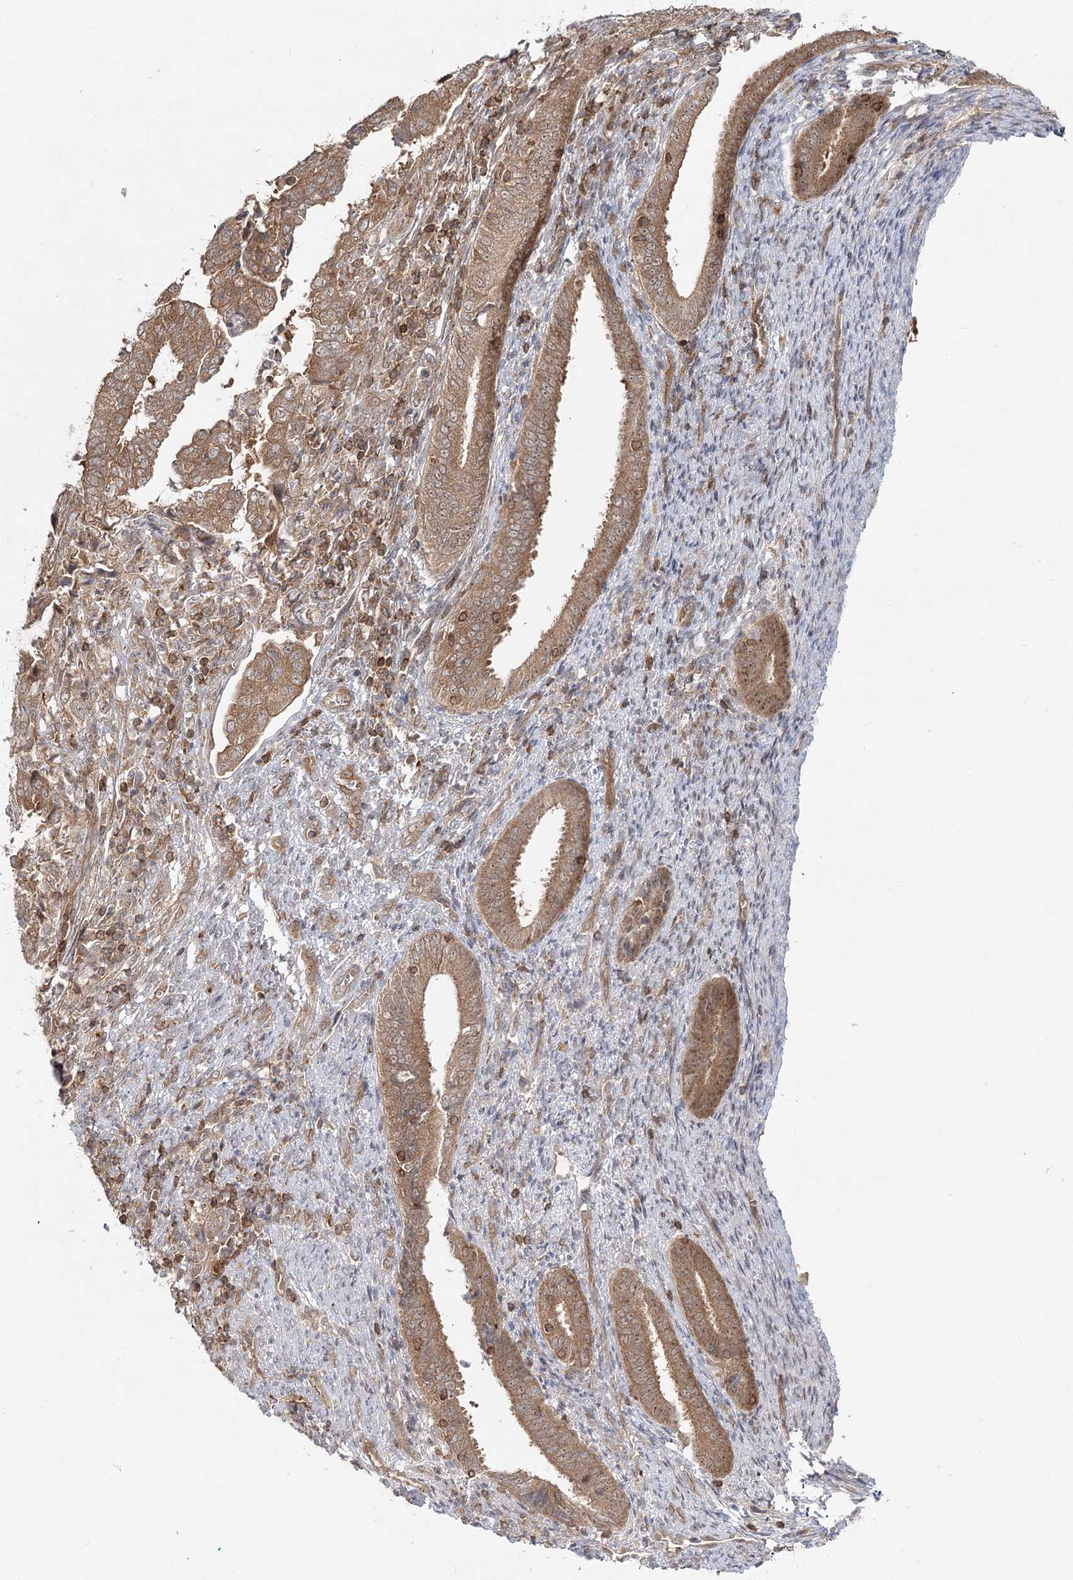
{"staining": {"intensity": "moderate", "quantity": ">75%", "location": "cytoplasmic/membranous"}, "tissue": "endometrial cancer", "cell_type": "Tumor cells", "image_type": "cancer", "snomed": [{"axis": "morphology", "description": "Adenocarcinoma, NOS"}, {"axis": "topography", "description": "Endometrium"}], "caption": "DAB immunohistochemical staining of endometrial cancer (adenocarcinoma) reveals moderate cytoplasmic/membranous protein positivity in approximately >75% of tumor cells. The staining was performed using DAB to visualize the protein expression in brown, while the nuclei were stained in blue with hematoxylin (Magnification: 20x).", "gene": "FAM120B", "patient": {"sex": "female", "age": 51}}